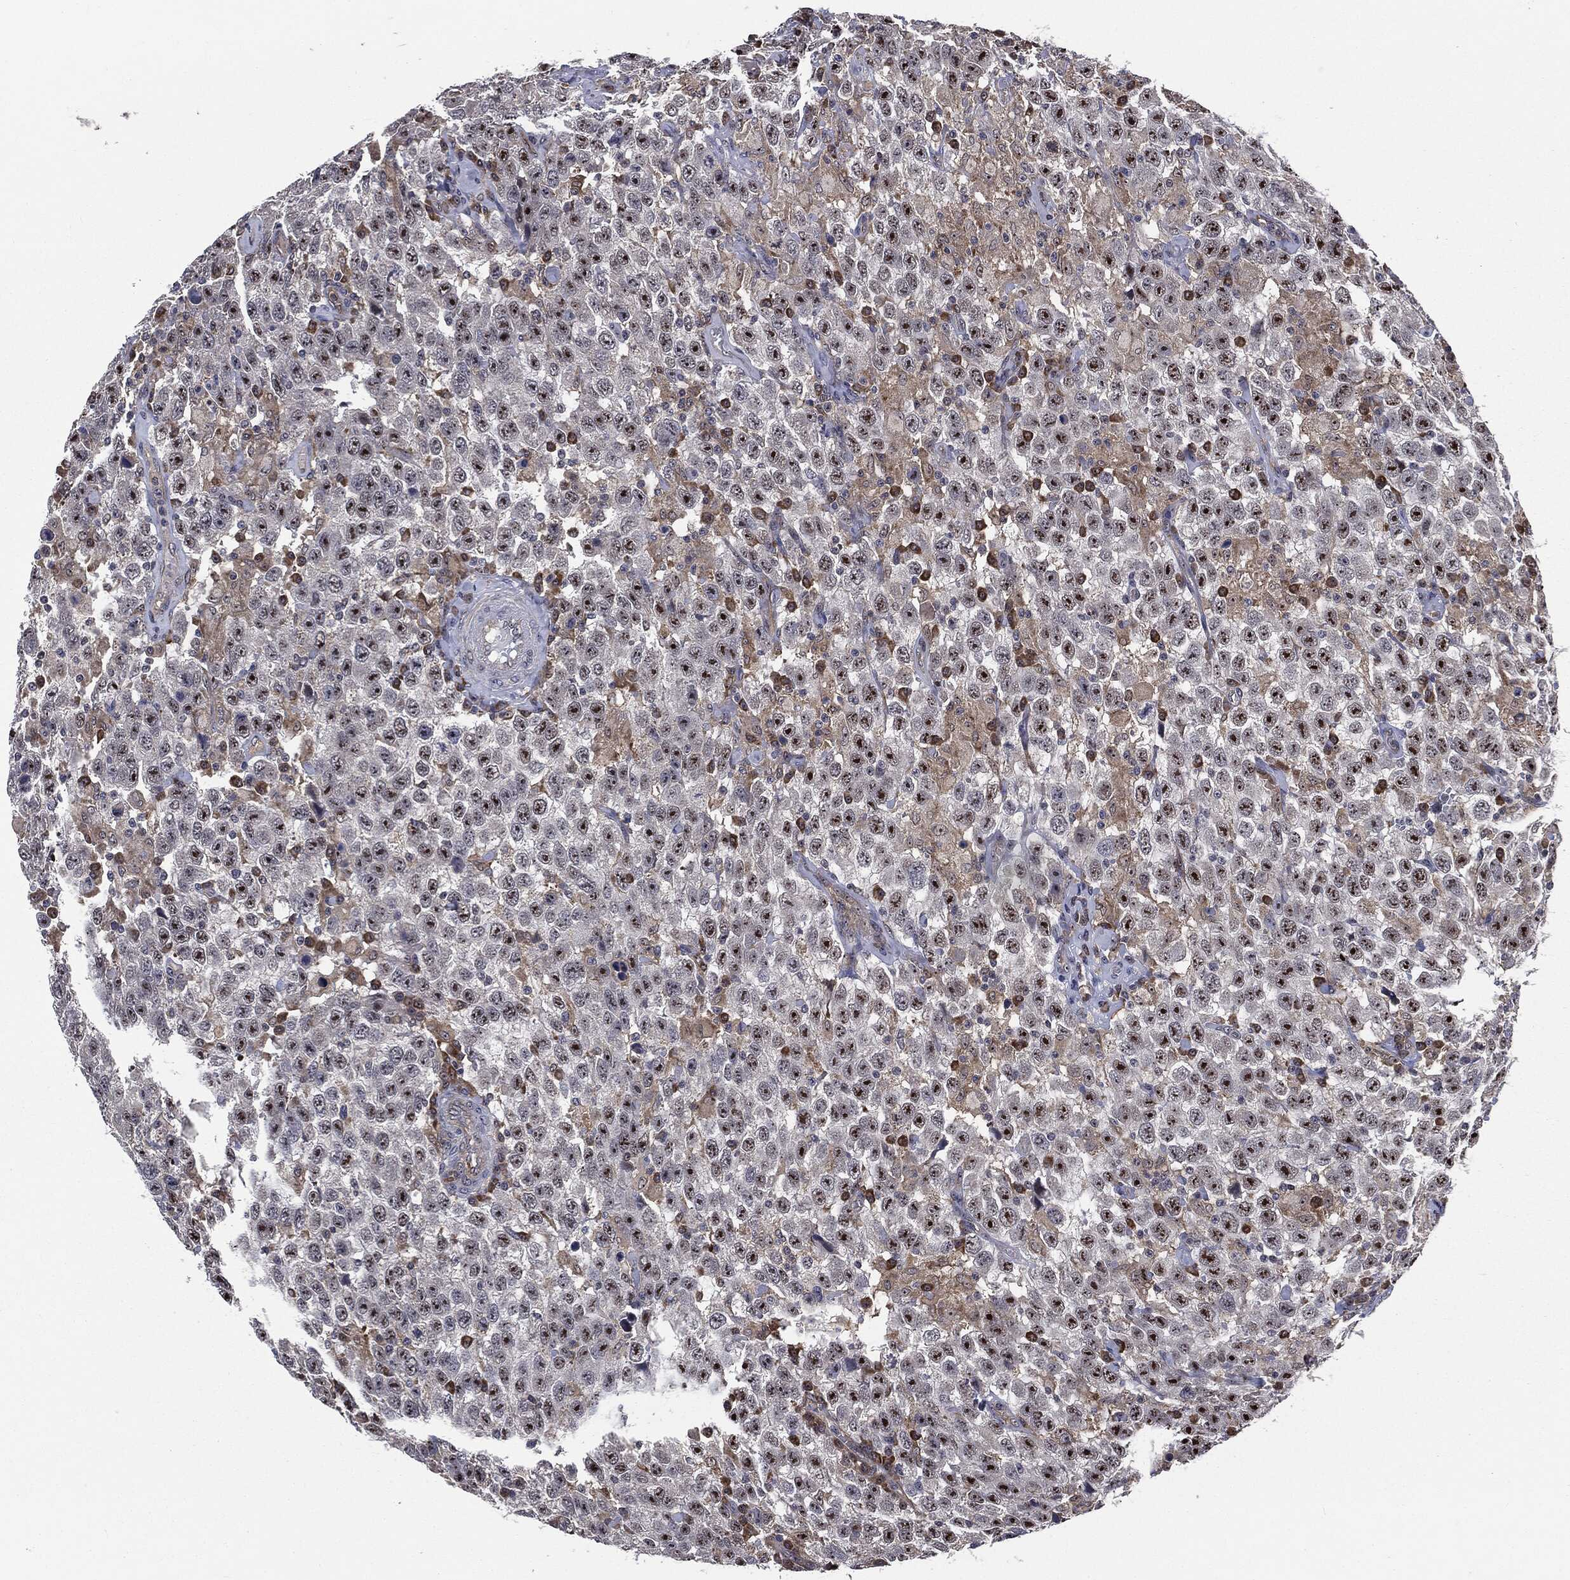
{"staining": {"intensity": "strong", "quantity": "25%-75%", "location": "nuclear"}, "tissue": "testis cancer", "cell_type": "Tumor cells", "image_type": "cancer", "snomed": [{"axis": "morphology", "description": "Seminoma, NOS"}, {"axis": "topography", "description": "Testis"}], "caption": "Immunohistochemical staining of testis seminoma exhibits high levels of strong nuclear positivity in about 25%-75% of tumor cells.", "gene": "TRMT1L", "patient": {"sex": "male", "age": 41}}